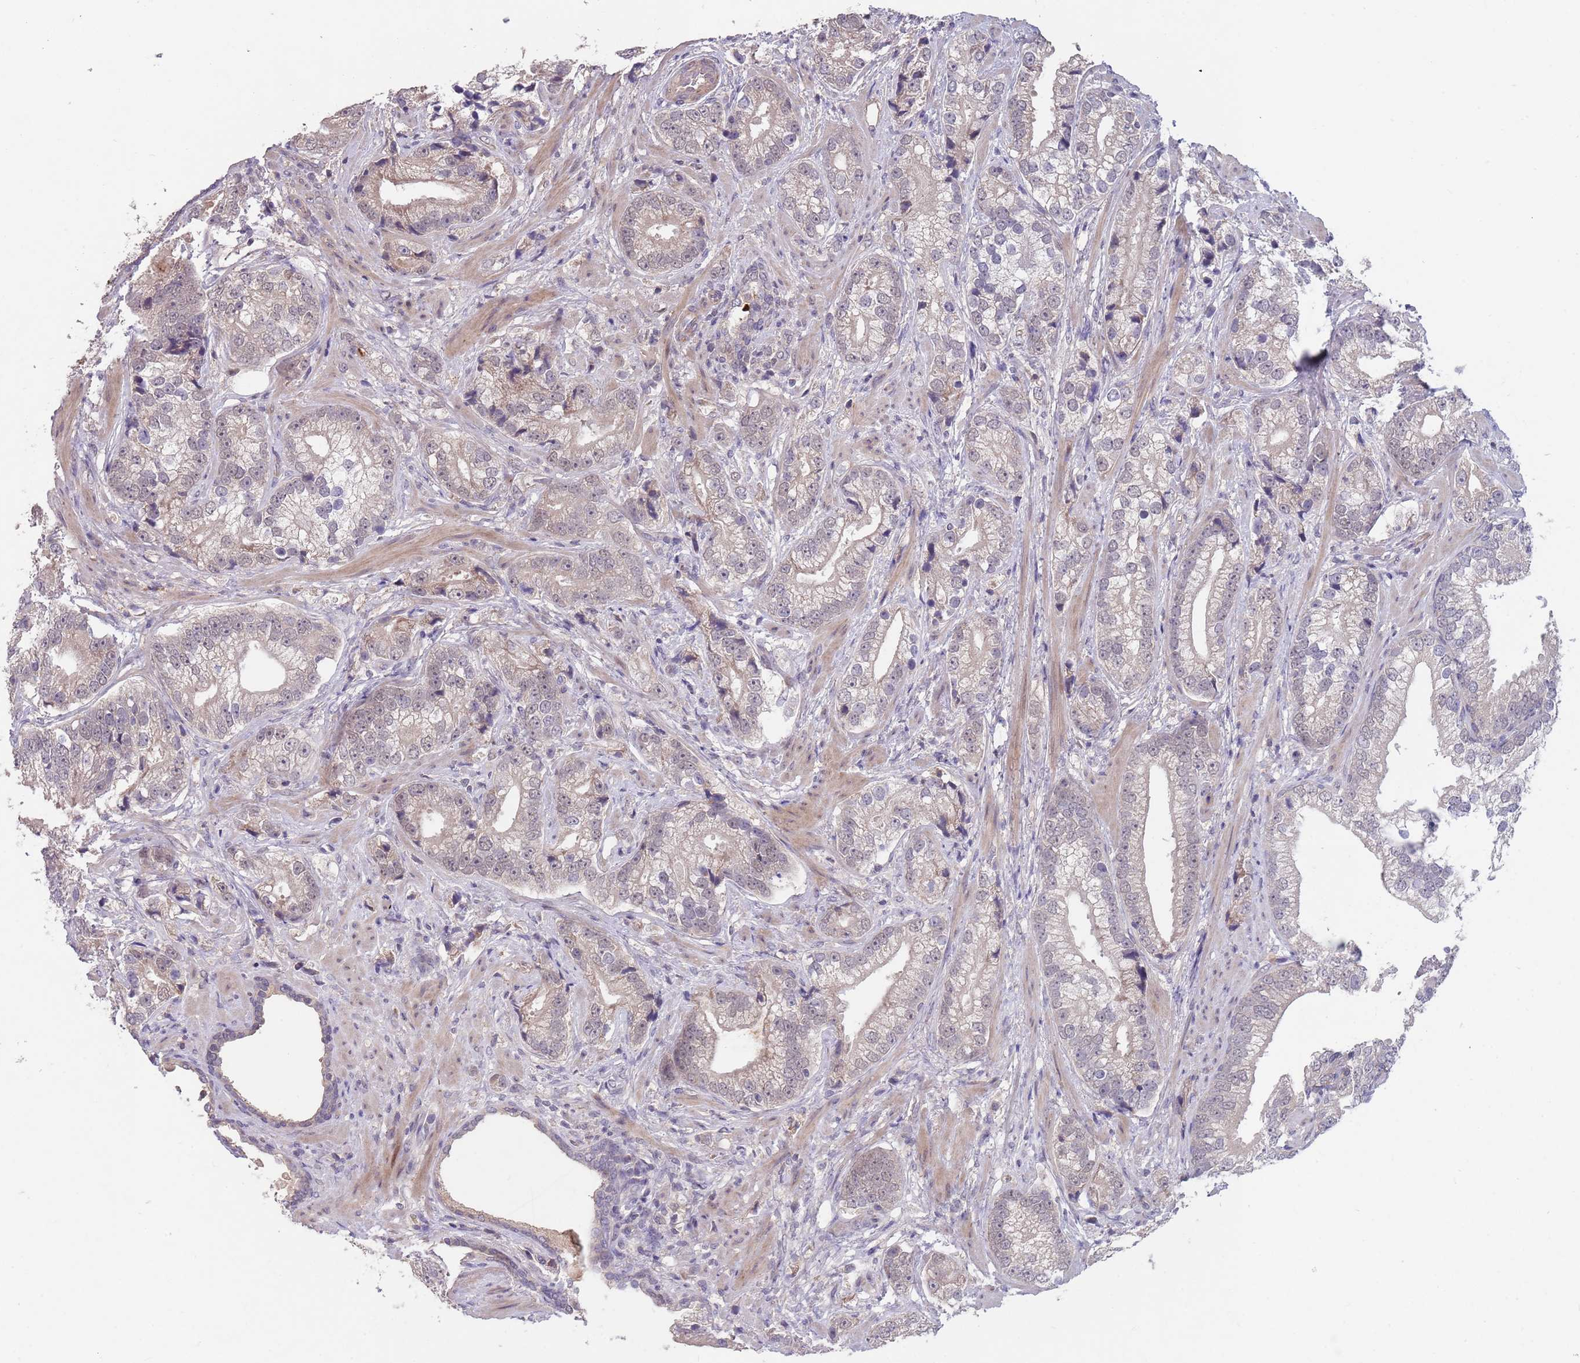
{"staining": {"intensity": "negative", "quantity": "none", "location": "none"}, "tissue": "prostate cancer", "cell_type": "Tumor cells", "image_type": "cancer", "snomed": [{"axis": "morphology", "description": "Adenocarcinoma, High grade"}, {"axis": "topography", "description": "Prostate"}], "caption": "Prostate high-grade adenocarcinoma was stained to show a protein in brown. There is no significant staining in tumor cells. (DAB immunohistochemistry (IHC), high magnification).", "gene": "MEI1", "patient": {"sex": "male", "age": 75}}